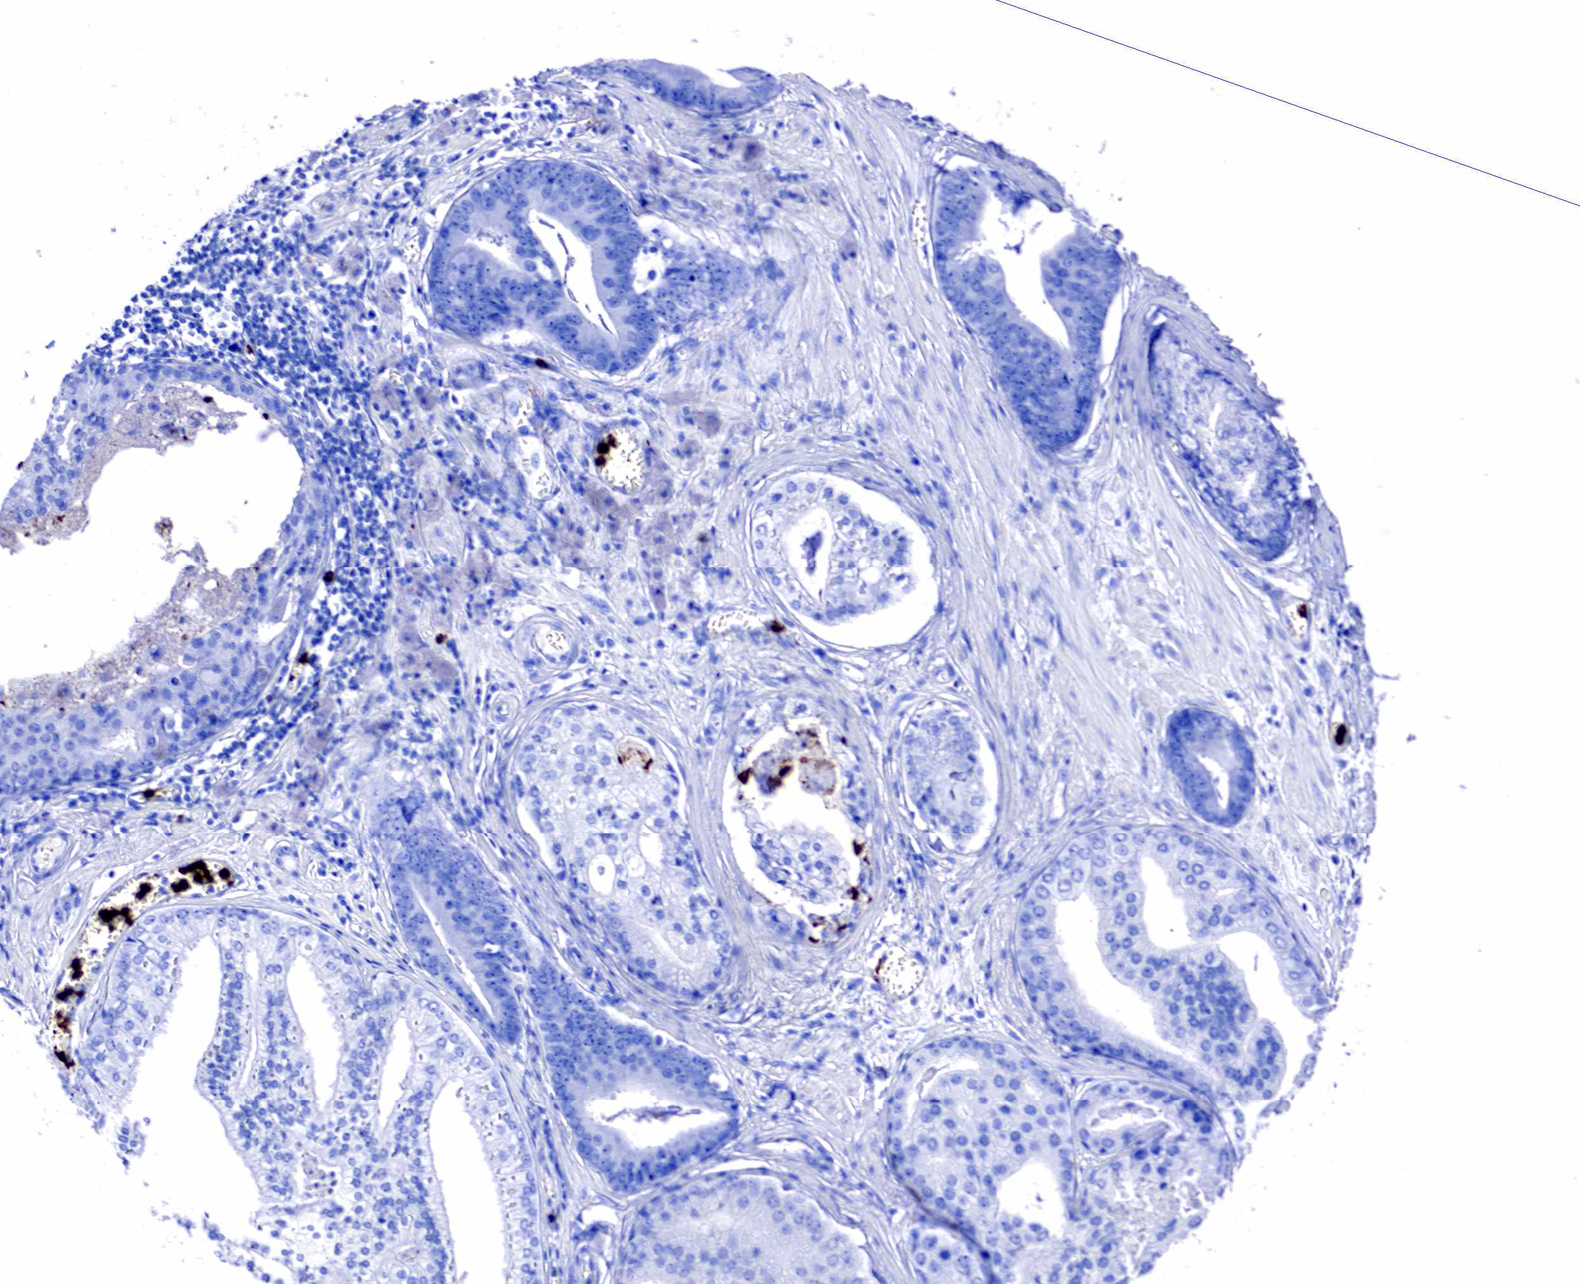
{"staining": {"intensity": "negative", "quantity": "none", "location": "none"}, "tissue": "prostate cancer", "cell_type": "Tumor cells", "image_type": "cancer", "snomed": [{"axis": "morphology", "description": "Adenocarcinoma, High grade"}, {"axis": "topography", "description": "Prostate"}], "caption": "Tumor cells show no significant protein expression in high-grade adenocarcinoma (prostate).", "gene": "FUT4", "patient": {"sex": "male", "age": 56}}